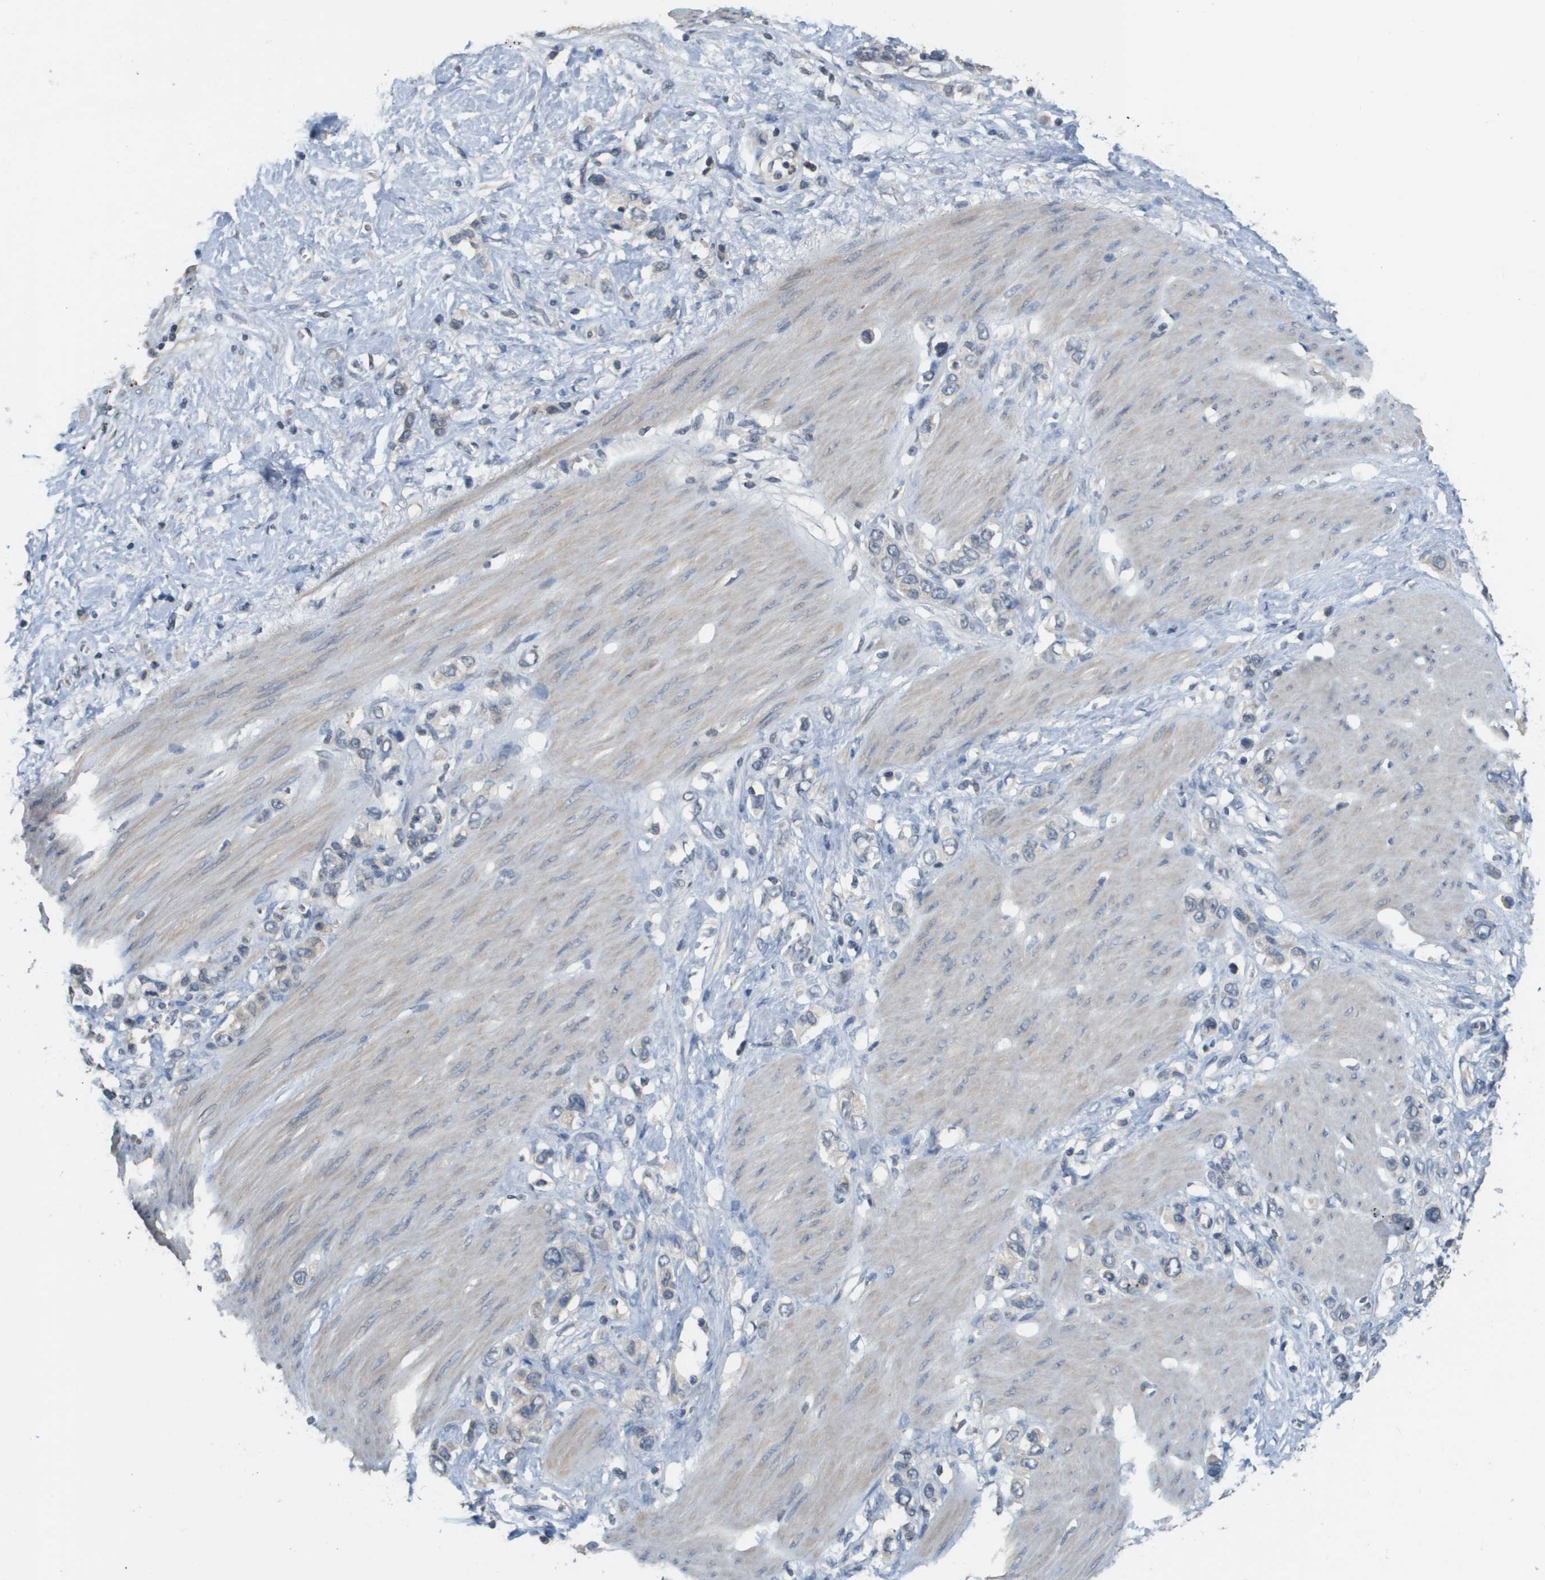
{"staining": {"intensity": "negative", "quantity": "none", "location": "none"}, "tissue": "stomach cancer", "cell_type": "Tumor cells", "image_type": "cancer", "snomed": [{"axis": "morphology", "description": "Adenocarcinoma, NOS"}, {"axis": "morphology", "description": "Adenocarcinoma, High grade"}, {"axis": "topography", "description": "Stomach, upper"}, {"axis": "topography", "description": "Stomach, lower"}], "caption": "A photomicrograph of stomach adenocarcinoma stained for a protein exhibits no brown staining in tumor cells.", "gene": "CAPN11", "patient": {"sex": "female", "age": 65}}